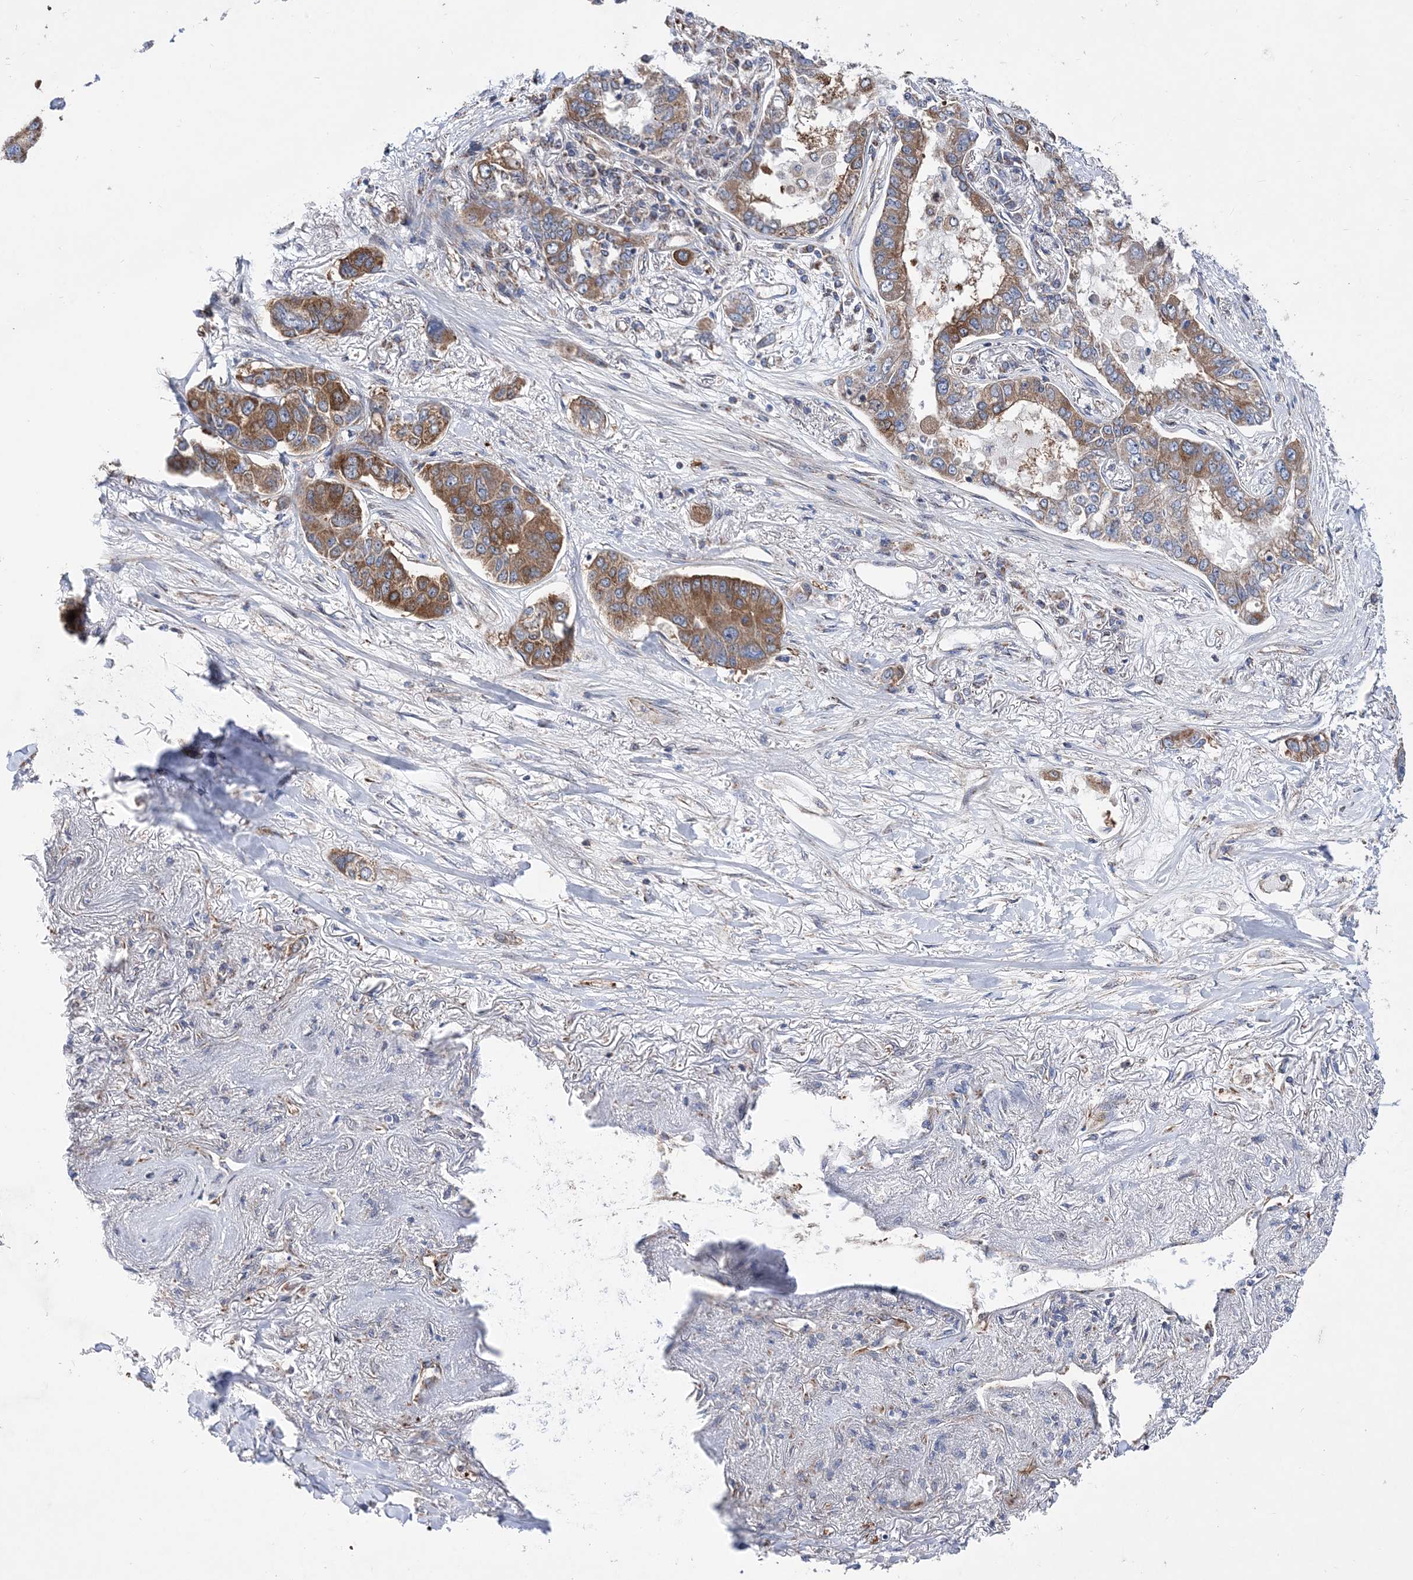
{"staining": {"intensity": "moderate", "quantity": ">75%", "location": "cytoplasmic/membranous"}, "tissue": "lung cancer", "cell_type": "Tumor cells", "image_type": "cancer", "snomed": [{"axis": "morphology", "description": "Adenocarcinoma, NOS"}, {"axis": "topography", "description": "Lung"}], "caption": "Immunohistochemical staining of human adenocarcinoma (lung) demonstrates medium levels of moderate cytoplasmic/membranous positivity in about >75% of tumor cells.", "gene": "JKAMP", "patient": {"sex": "male", "age": 49}}